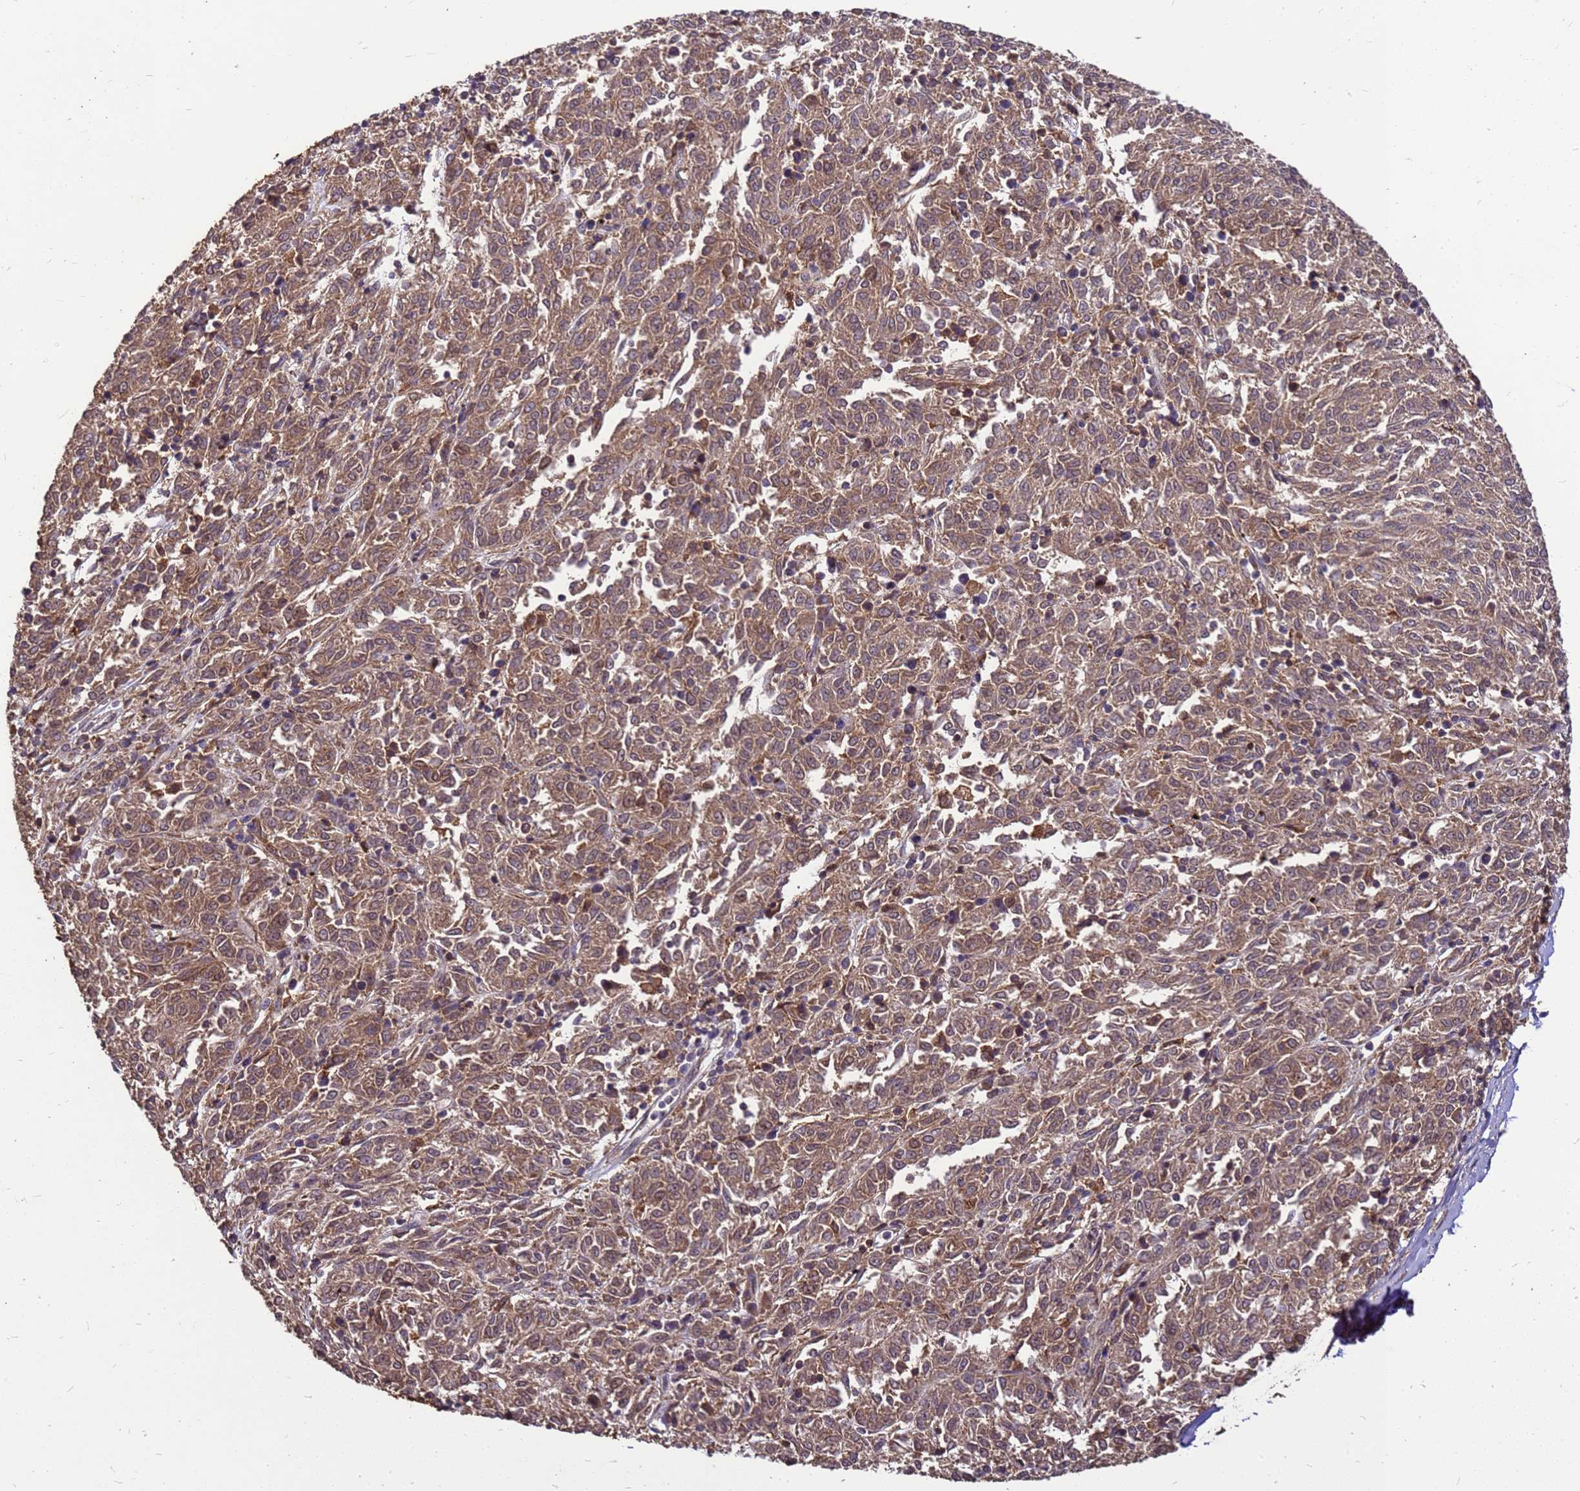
{"staining": {"intensity": "moderate", "quantity": ">75%", "location": "cytoplasmic/membranous"}, "tissue": "melanoma", "cell_type": "Tumor cells", "image_type": "cancer", "snomed": [{"axis": "morphology", "description": "Malignant melanoma, NOS"}, {"axis": "topography", "description": "Skin"}], "caption": "A high-resolution image shows immunohistochemistry (IHC) staining of malignant melanoma, which exhibits moderate cytoplasmic/membranous positivity in about >75% of tumor cells.", "gene": "ZNF618", "patient": {"sex": "female", "age": 72}}